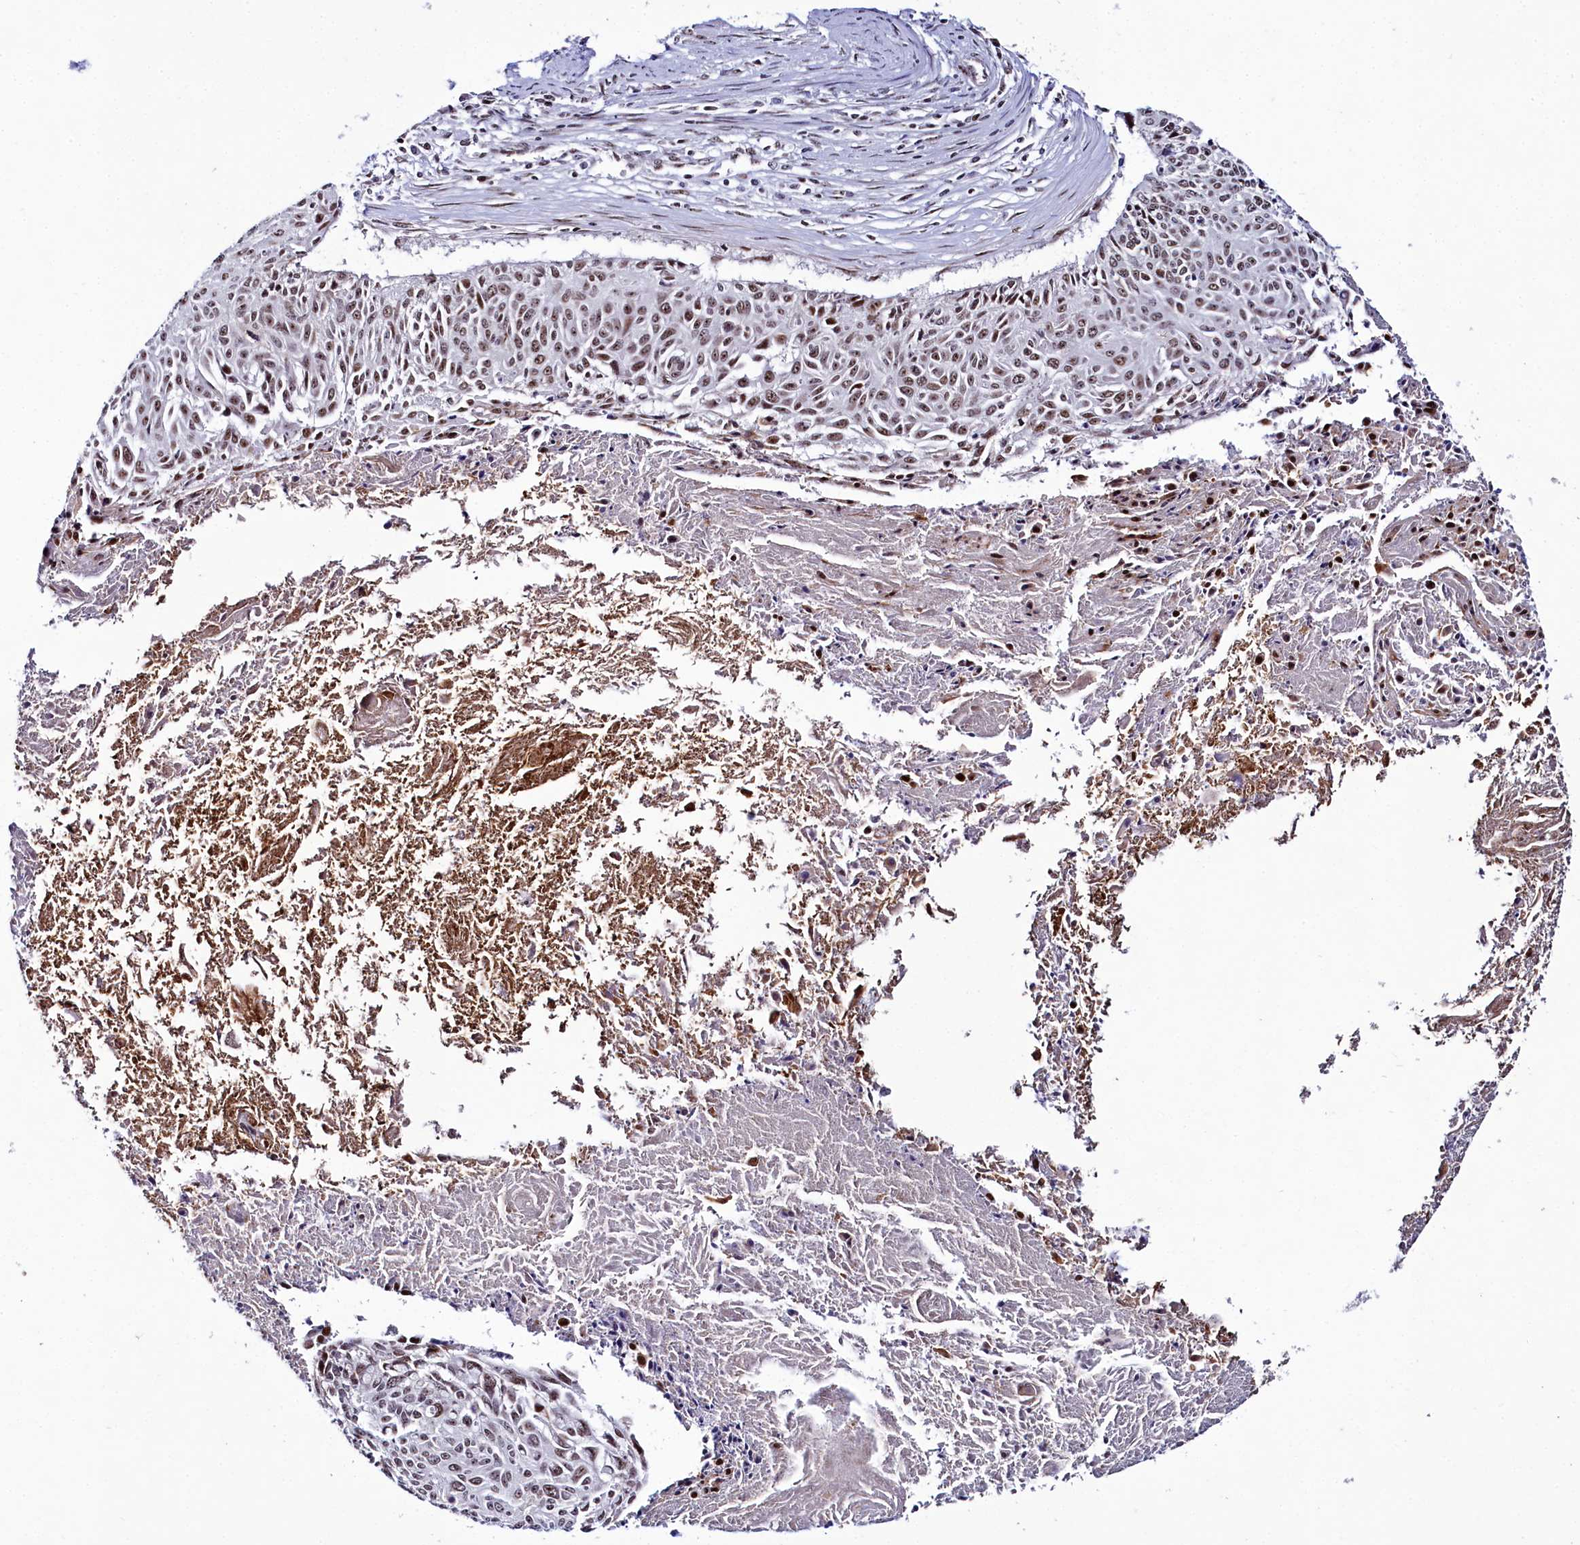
{"staining": {"intensity": "moderate", "quantity": ">75%", "location": "nuclear"}, "tissue": "cervical cancer", "cell_type": "Tumor cells", "image_type": "cancer", "snomed": [{"axis": "morphology", "description": "Squamous cell carcinoma, NOS"}, {"axis": "topography", "description": "Cervix"}], "caption": "IHC micrograph of human cervical squamous cell carcinoma stained for a protein (brown), which displays medium levels of moderate nuclear expression in approximately >75% of tumor cells.", "gene": "TCOF1", "patient": {"sex": "female", "age": 55}}